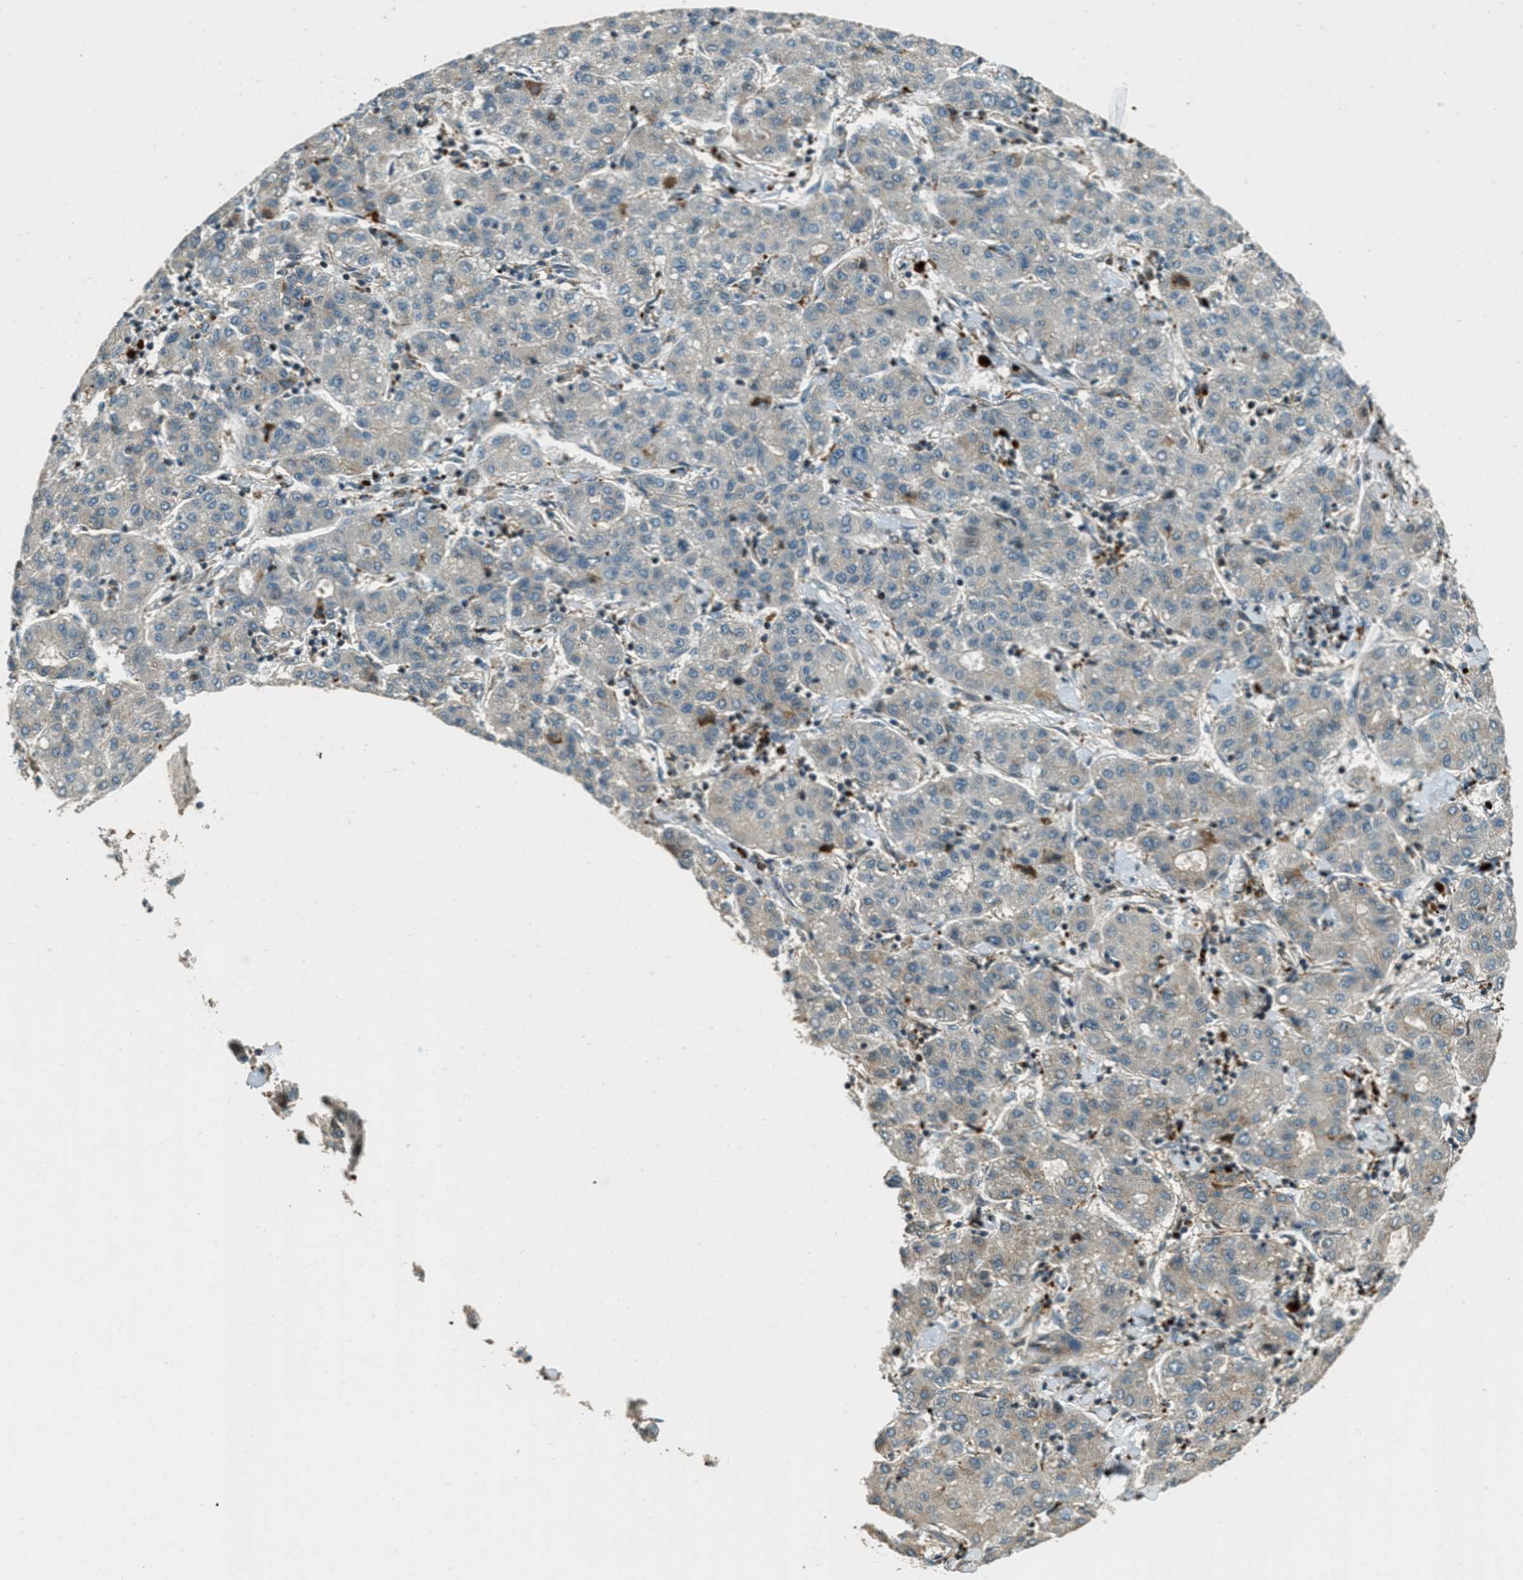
{"staining": {"intensity": "weak", "quantity": "<25%", "location": "cytoplasmic/membranous"}, "tissue": "liver cancer", "cell_type": "Tumor cells", "image_type": "cancer", "snomed": [{"axis": "morphology", "description": "Carcinoma, Hepatocellular, NOS"}, {"axis": "topography", "description": "Liver"}], "caption": "Immunohistochemistry histopathology image of human liver cancer stained for a protein (brown), which shows no staining in tumor cells. The staining is performed using DAB (3,3'-diaminobenzidine) brown chromogen with nuclei counter-stained in using hematoxylin.", "gene": "PTPN23", "patient": {"sex": "male", "age": 65}}